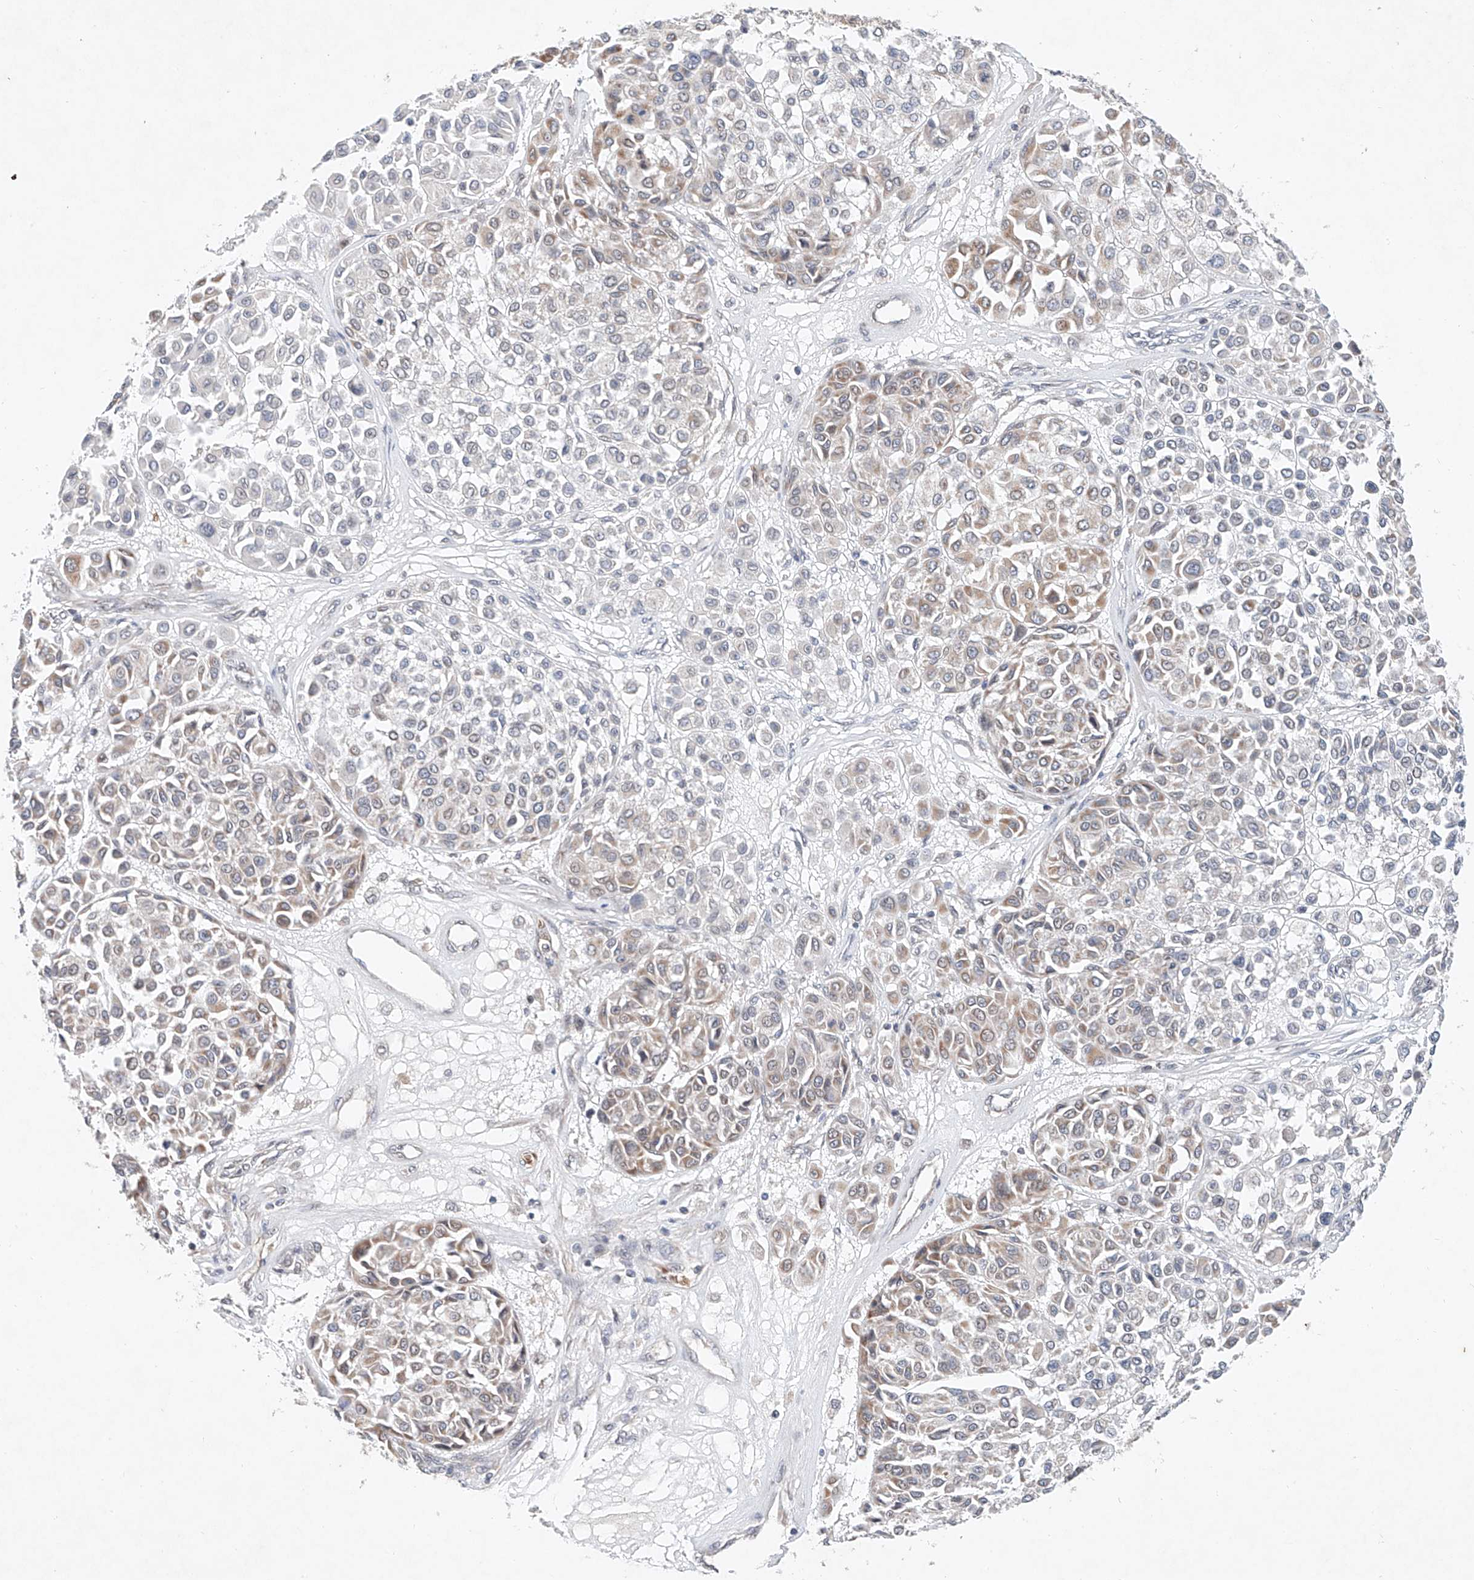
{"staining": {"intensity": "weak", "quantity": "25%-75%", "location": "cytoplasmic/membranous"}, "tissue": "melanoma", "cell_type": "Tumor cells", "image_type": "cancer", "snomed": [{"axis": "morphology", "description": "Malignant melanoma, Metastatic site"}, {"axis": "topography", "description": "Soft tissue"}], "caption": "A photomicrograph of human malignant melanoma (metastatic site) stained for a protein exhibits weak cytoplasmic/membranous brown staining in tumor cells.", "gene": "FASTK", "patient": {"sex": "male", "age": 41}}